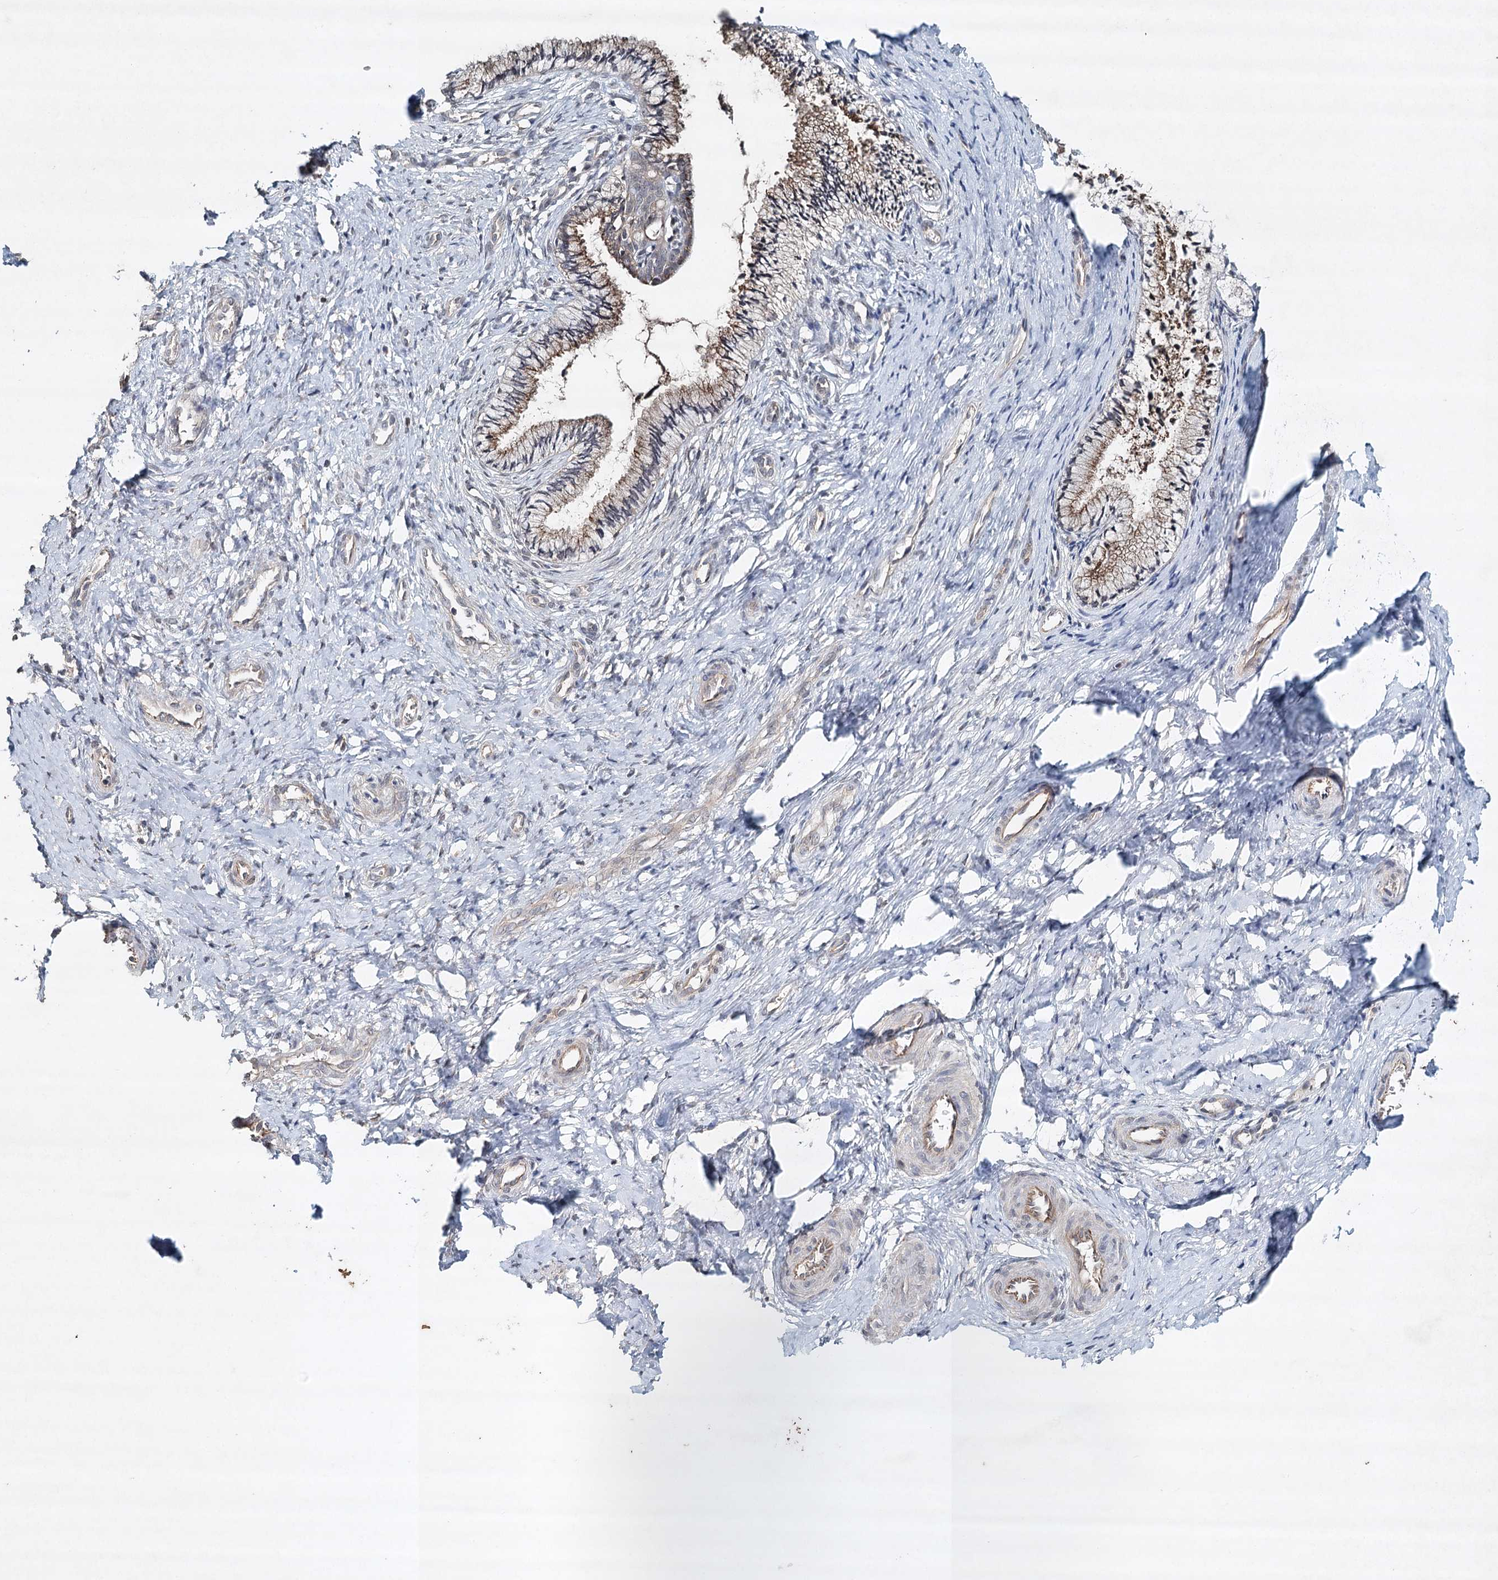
{"staining": {"intensity": "moderate", "quantity": "25%-75%", "location": "cytoplasmic/membranous"}, "tissue": "cervix", "cell_type": "Glandular cells", "image_type": "normal", "snomed": [{"axis": "morphology", "description": "Normal tissue, NOS"}, {"axis": "topography", "description": "Cervix"}], "caption": "Moderate cytoplasmic/membranous protein expression is present in approximately 25%-75% of glandular cells in cervix.", "gene": "SYNPO", "patient": {"sex": "female", "age": 36}}